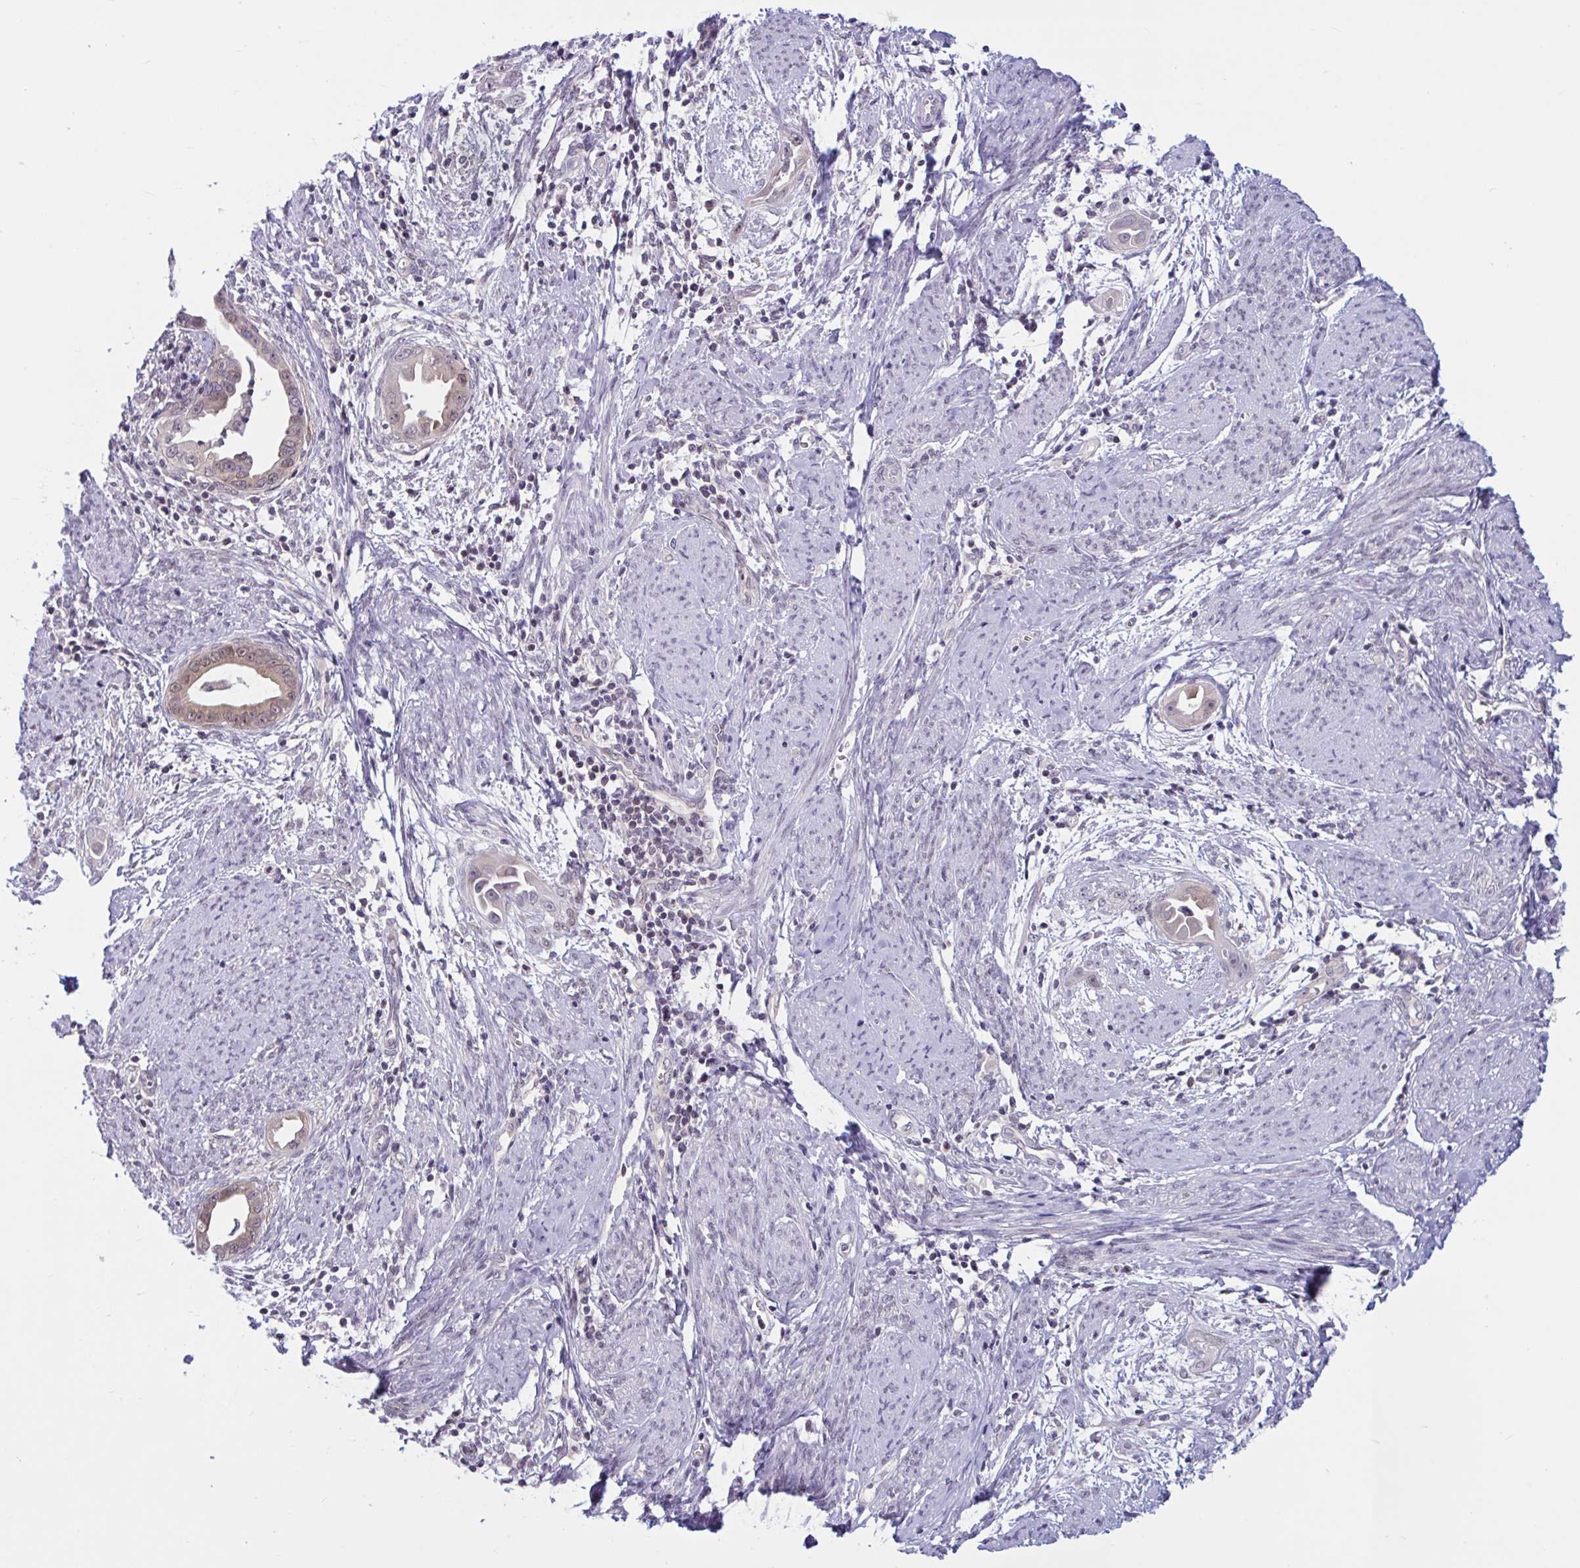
{"staining": {"intensity": "weak", "quantity": "25%-75%", "location": "nuclear"}, "tissue": "endometrial cancer", "cell_type": "Tumor cells", "image_type": "cancer", "snomed": [{"axis": "morphology", "description": "Adenocarcinoma, NOS"}, {"axis": "topography", "description": "Endometrium"}], "caption": "Protein expression analysis of adenocarcinoma (endometrial) displays weak nuclear expression in approximately 25%-75% of tumor cells.", "gene": "TSN", "patient": {"sex": "female", "age": 57}}